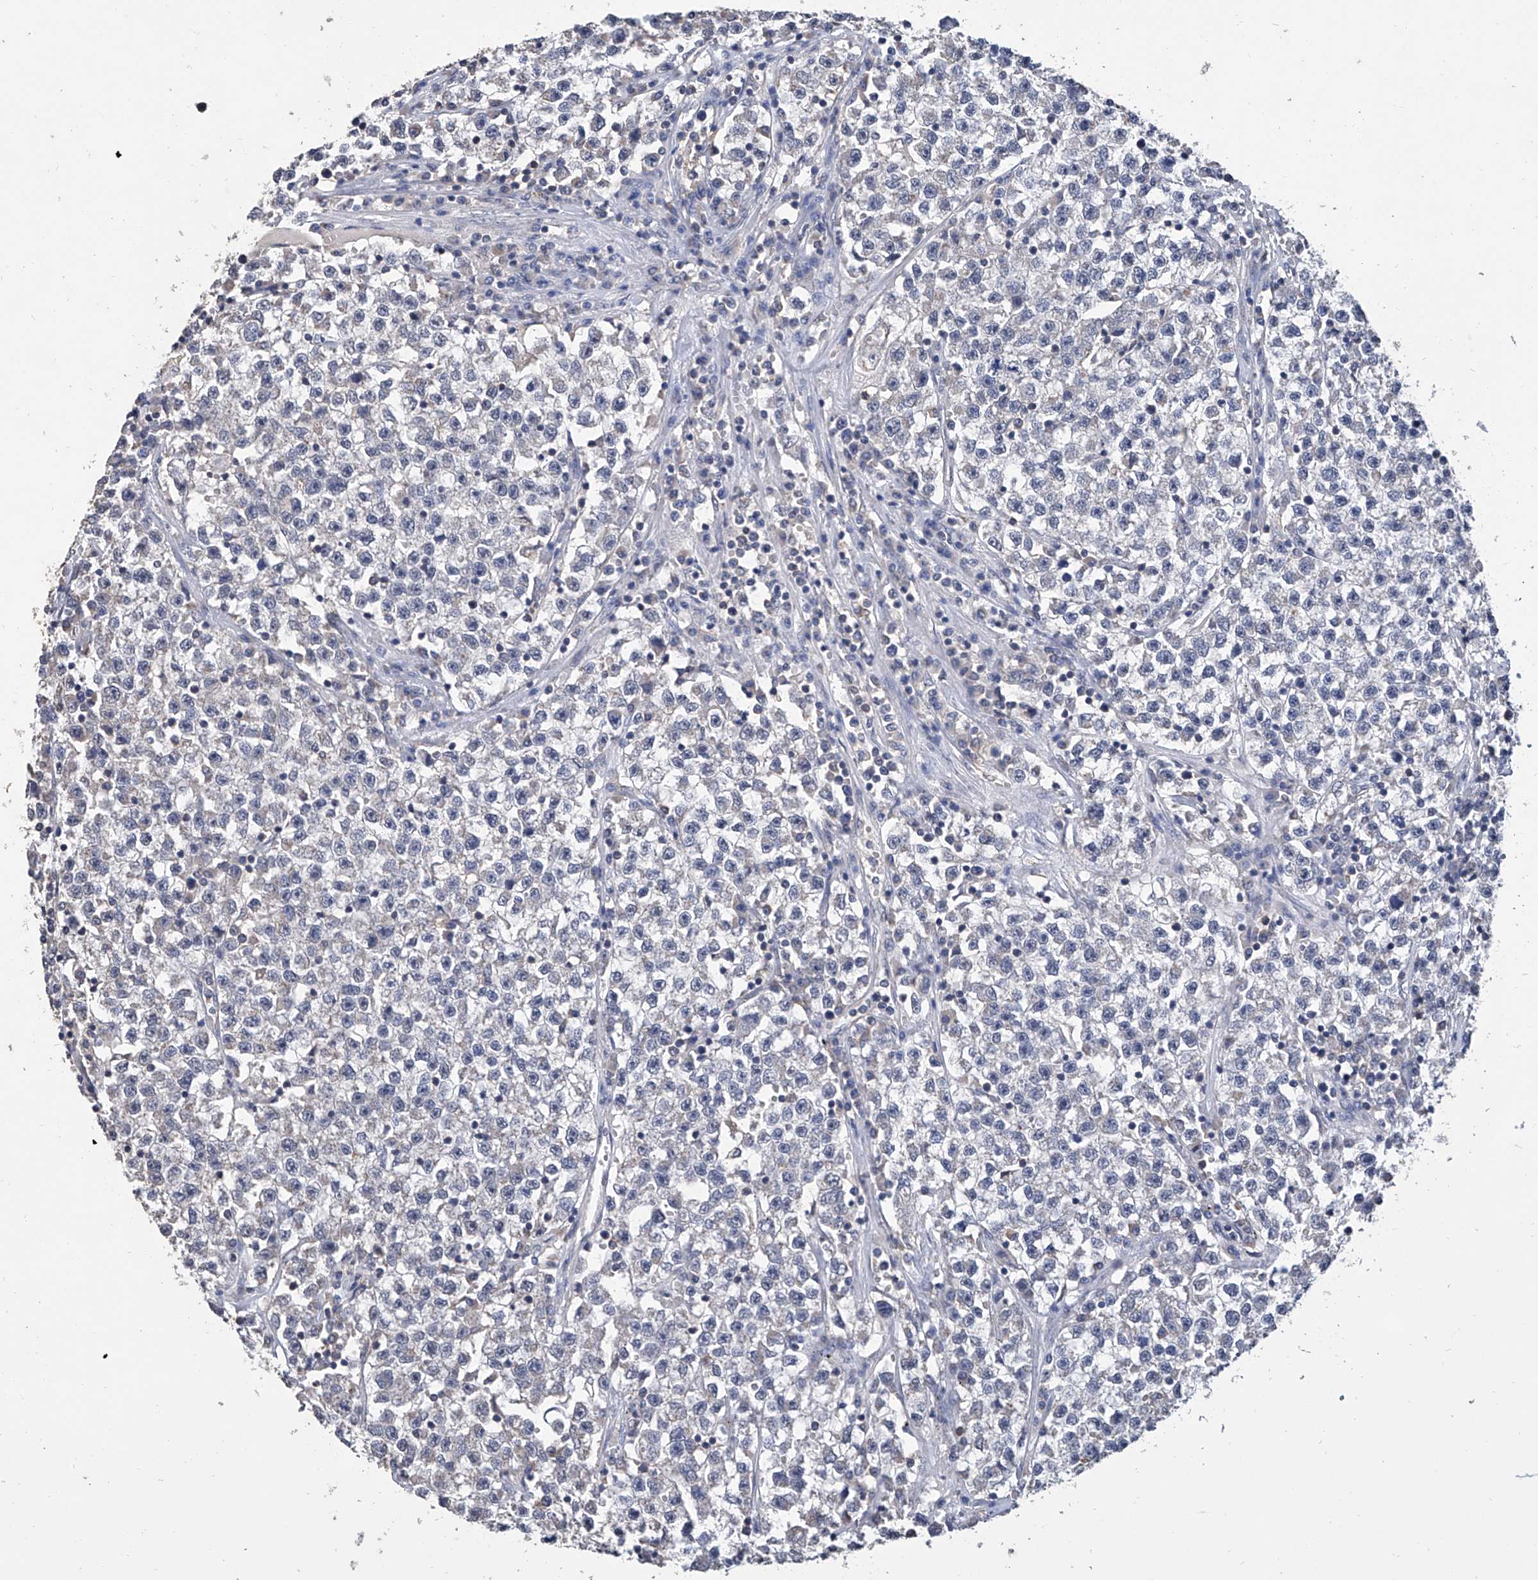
{"staining": {"intensity": "negative", "quantity": "none", "location": "none"}, "tissue": "testis cancer", "cell_type": "Tumor cells", "image_type": "cancer", "snomed": [{"axis": "morphology", "description": "Seminoma, NOS"}, {"axis": "topography", "description": "Testis"}], "caption": "The immunohistochemistry (IHC) image has no significant expression in tumor cells of testis cancer tissue.", "gene": "GPT", "patient": {"sex": "male", "age": 22}}